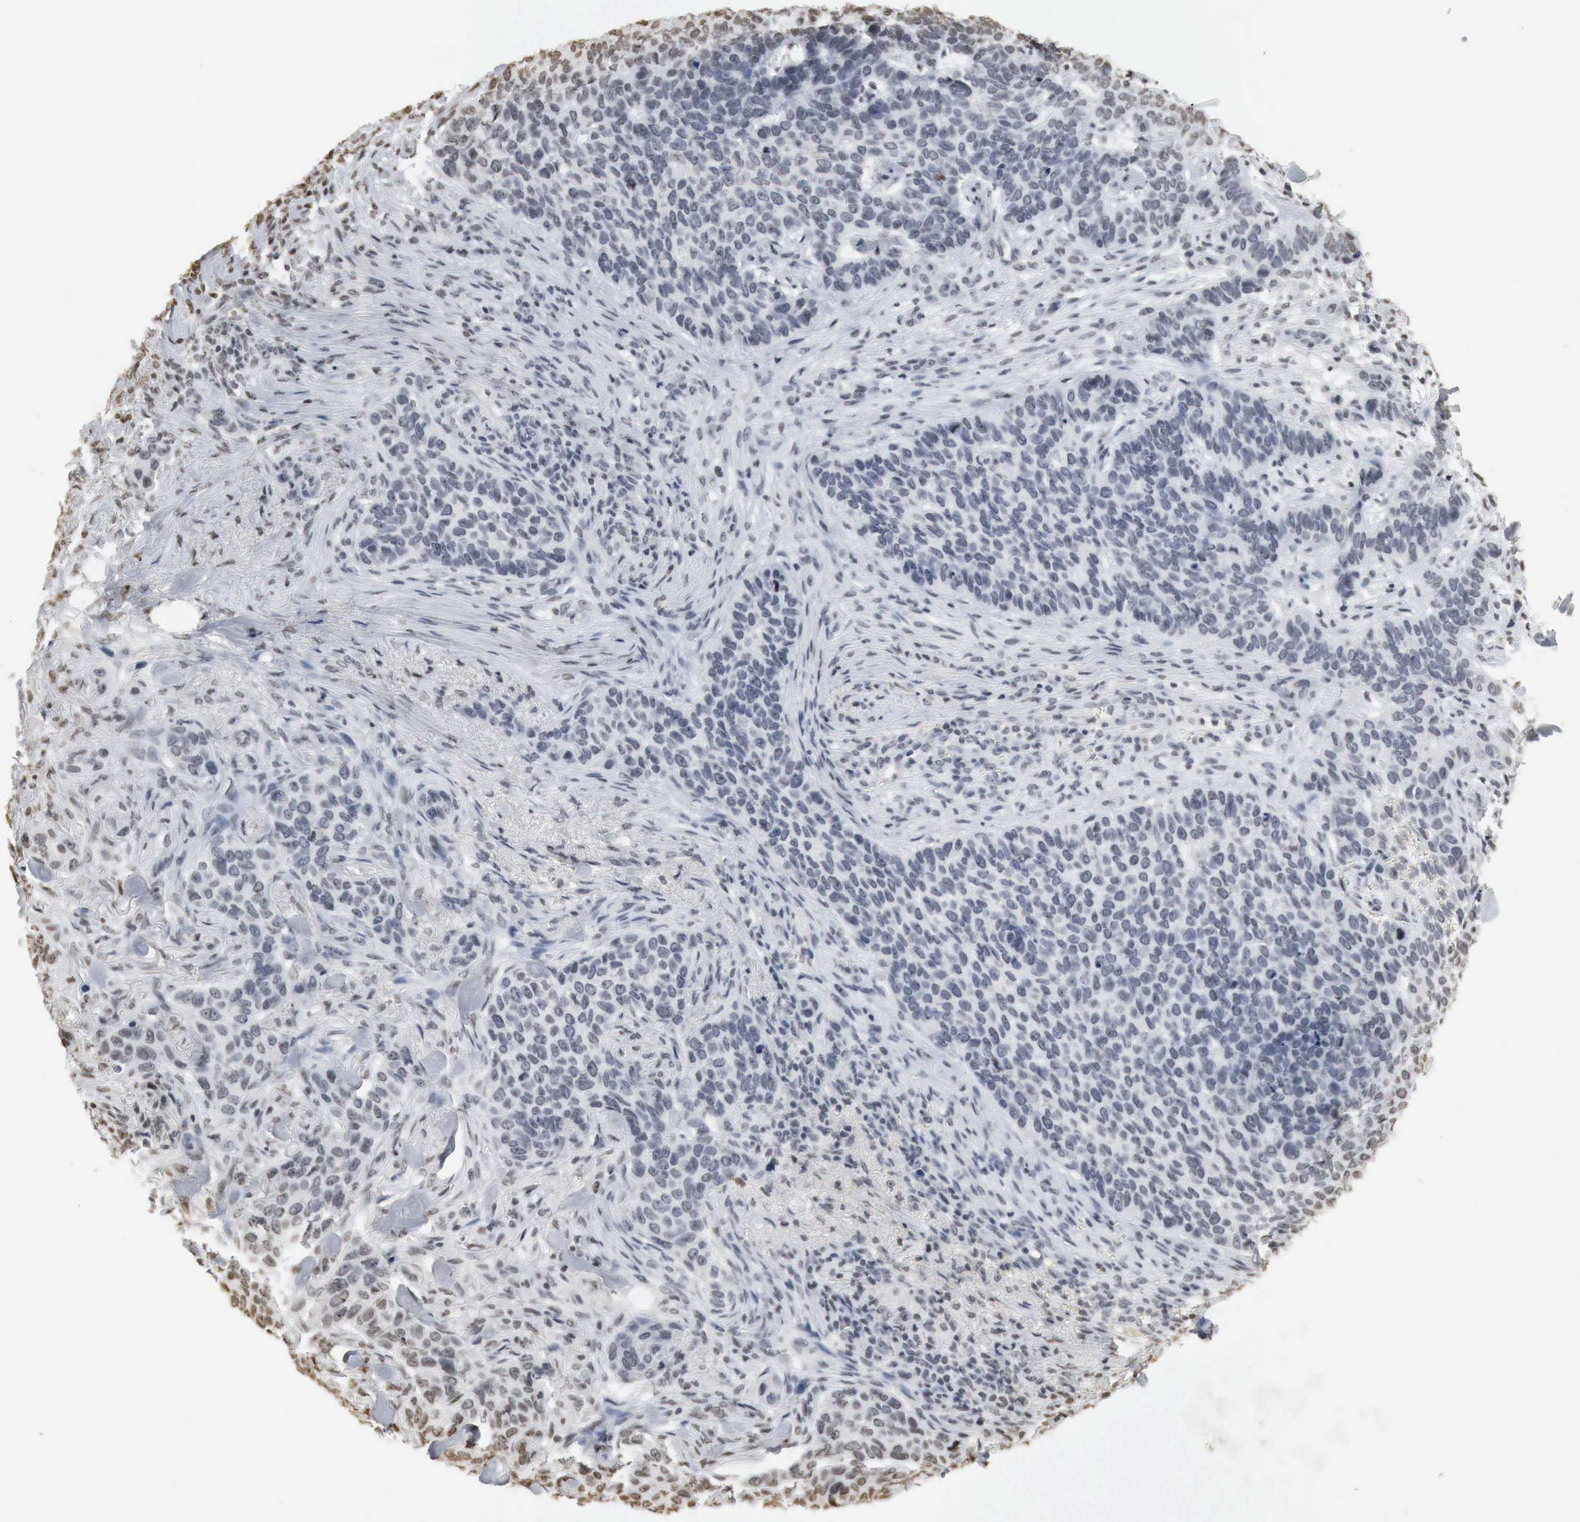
{"staining": {"intensity": "weak", "quantity": "<25%", "location": "nuclear"}, "tissue": "skin cancer", "cell_type": "Tumor cells", "image_type": "cancer", "snomed": [{"axis": "morphology", "description": "Normal tissue, NOS"}, {"axis": "morphology", "description": "Basal cell carcinoma"}, {"axis": "topography", "description": "Skin"}], "caption": "Photomicrograph shows no protein expression in tumor cells of skin cancer (basal cell carcinoma) tissue.", "gene": "ERBB4", "patient": {"sex": "male", "age": 81}}